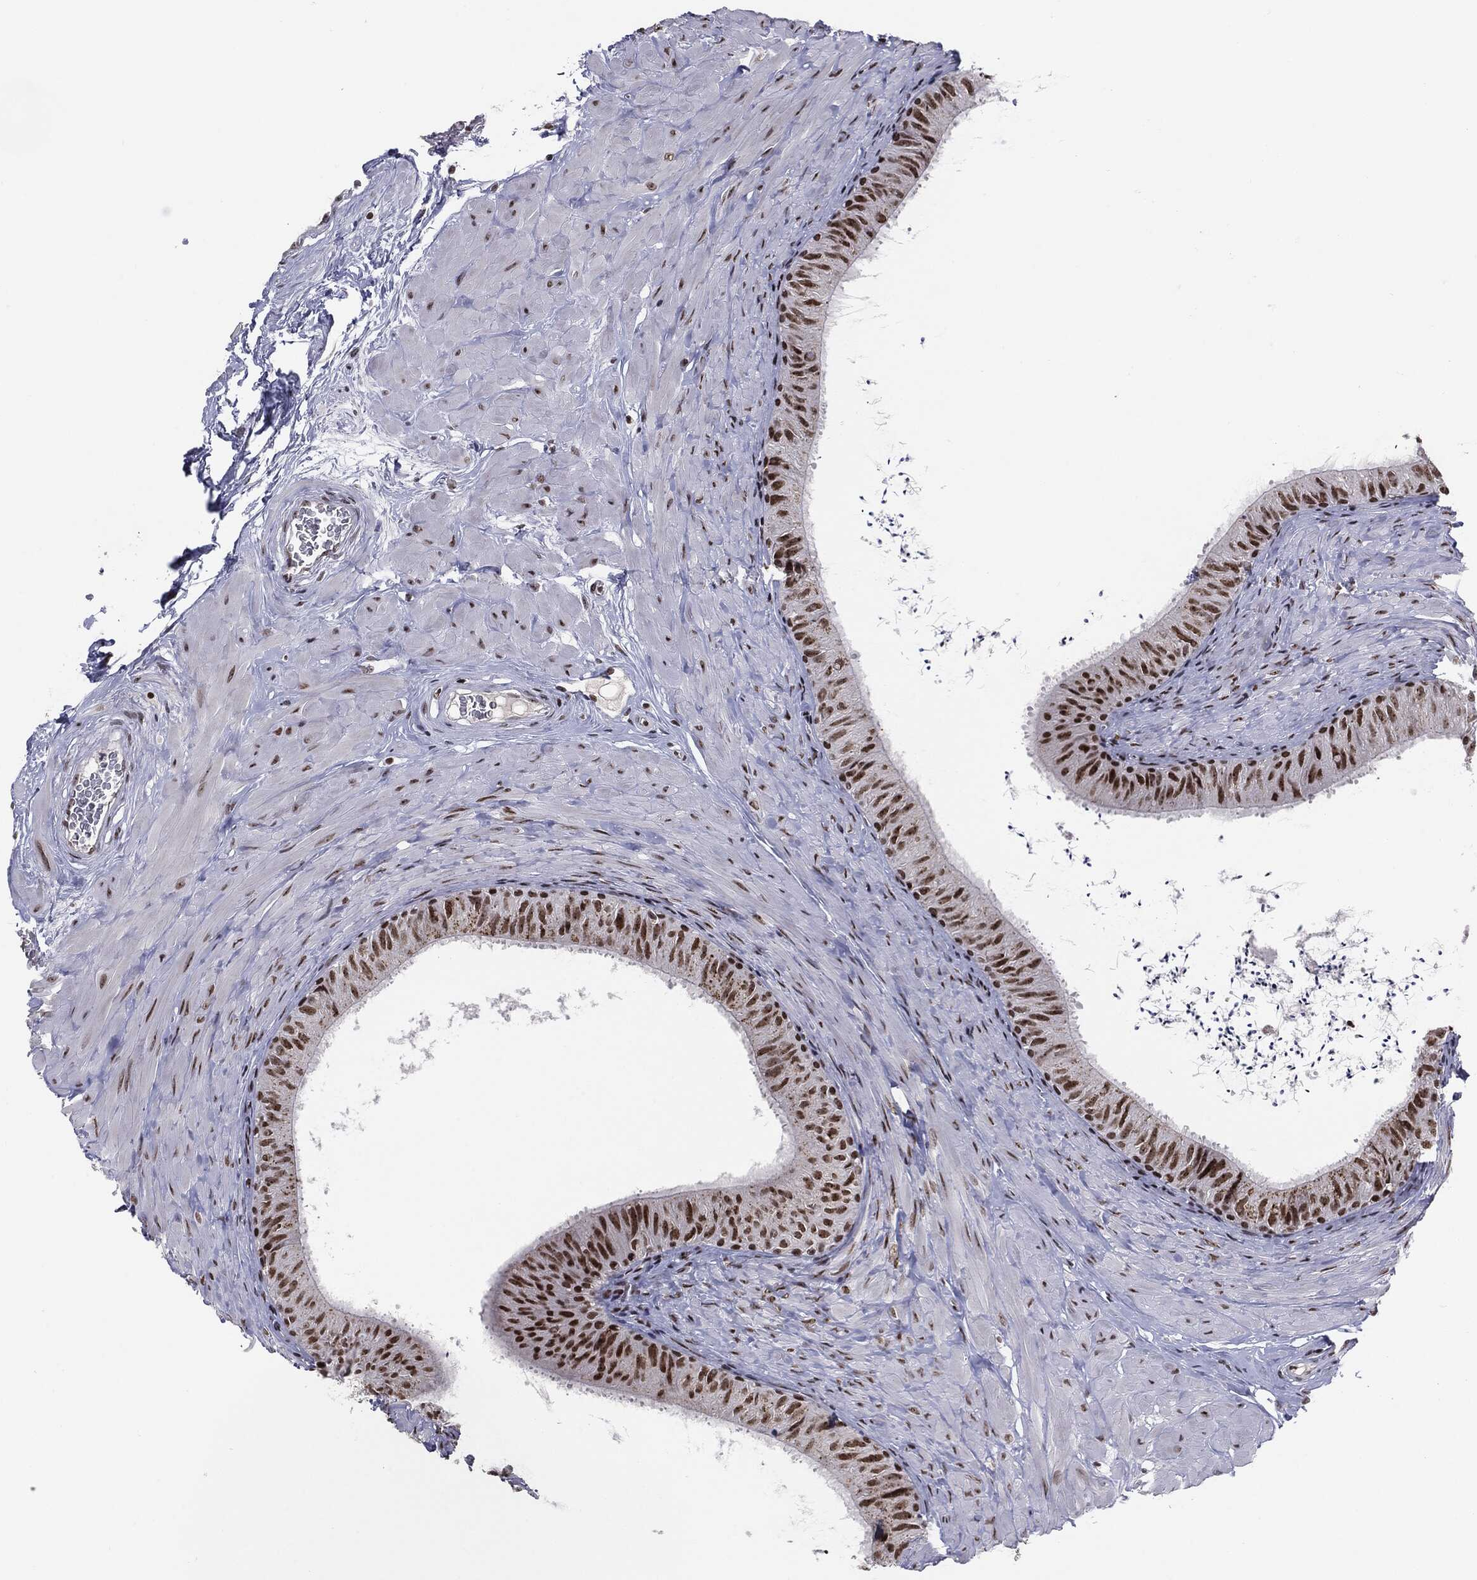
{"staining": {"intensity": "strong", "quantity": ">75%", "location": "nuclear"}, "tissue": "epididymis", "cell_type": "Glandular cells", "image_type": "normal", "snomed": [{"axis": "morphology", "description": "Normal tissue, NOS"}, {"axis": "topography", "description": "Epididymis"}], "caption": "Protein positivity by IHC displays strong nuclear positivity in approximately >75% of glandular cells in benign epididymis. Nuclei are stained in blue.", "gene": "MDC1", "patient": {"sex": "male", "age": 34}}